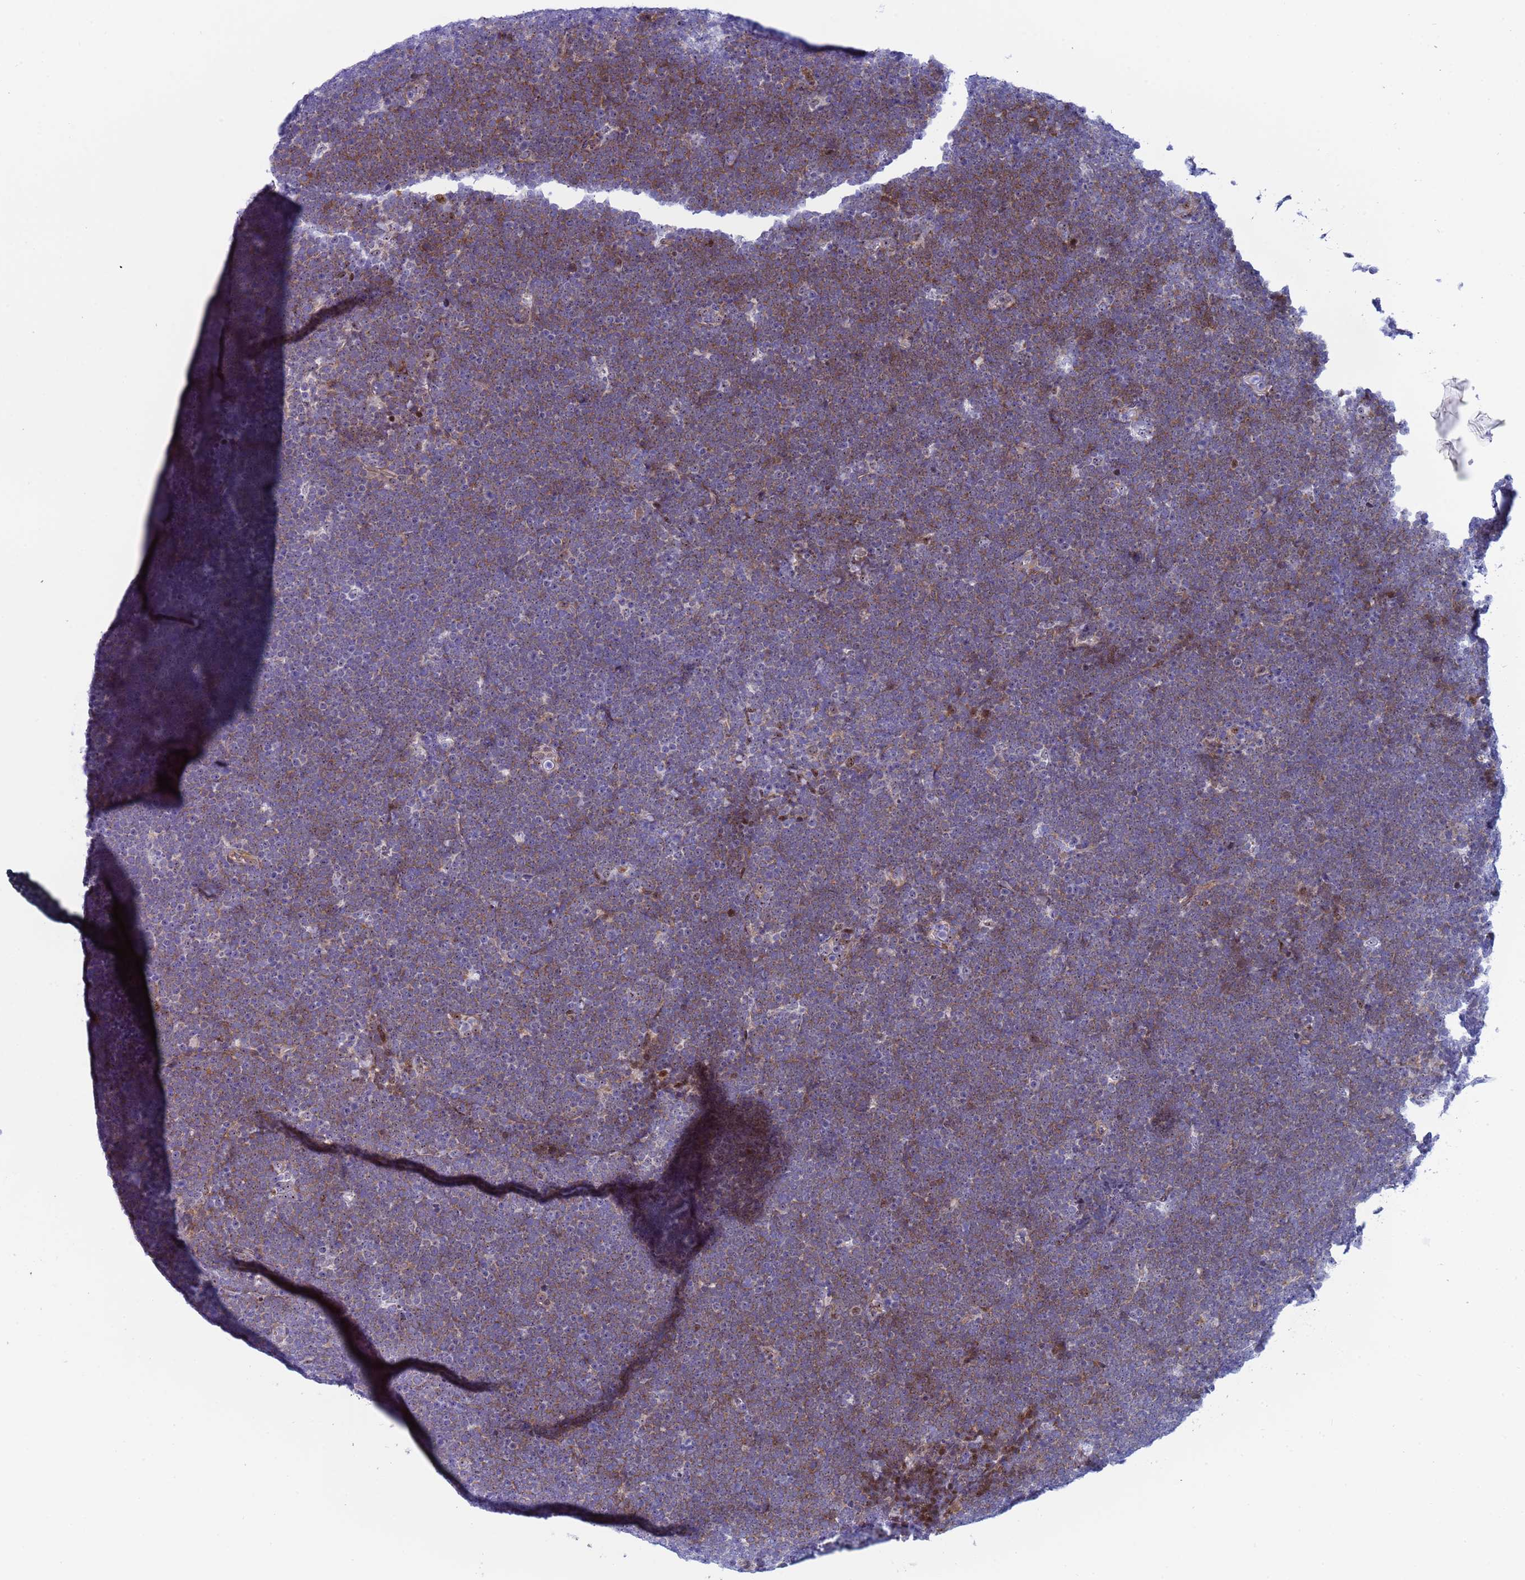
{"staining": {"intensity": "moderate", "quantity": "25%-75%", "location": "cytoplasmic/membranous,nuclear"}, "tissue": "lymphoma", "cell_type": "Tumor cells", "image_type": "cancer", "snomed": [{"axis": "morphology", "description": "Malignant lymphoma, non-Hodgkin's type, High grade"}, {"axis": "topography", "description": "Lymph node"}], "caption": "Immunohistochemical staining of high-grade malignant lymphoma, non-Hodgkin's type shows medium levels of moderate cytoplasmic/membranous and nuclear protein expression in about 25%-75% of tumor cells. The protein of interest is shown in brown color, while the nuclei are stained blue.", "gene": "POP5", "patient": {"sex": "male", "age": 13}}